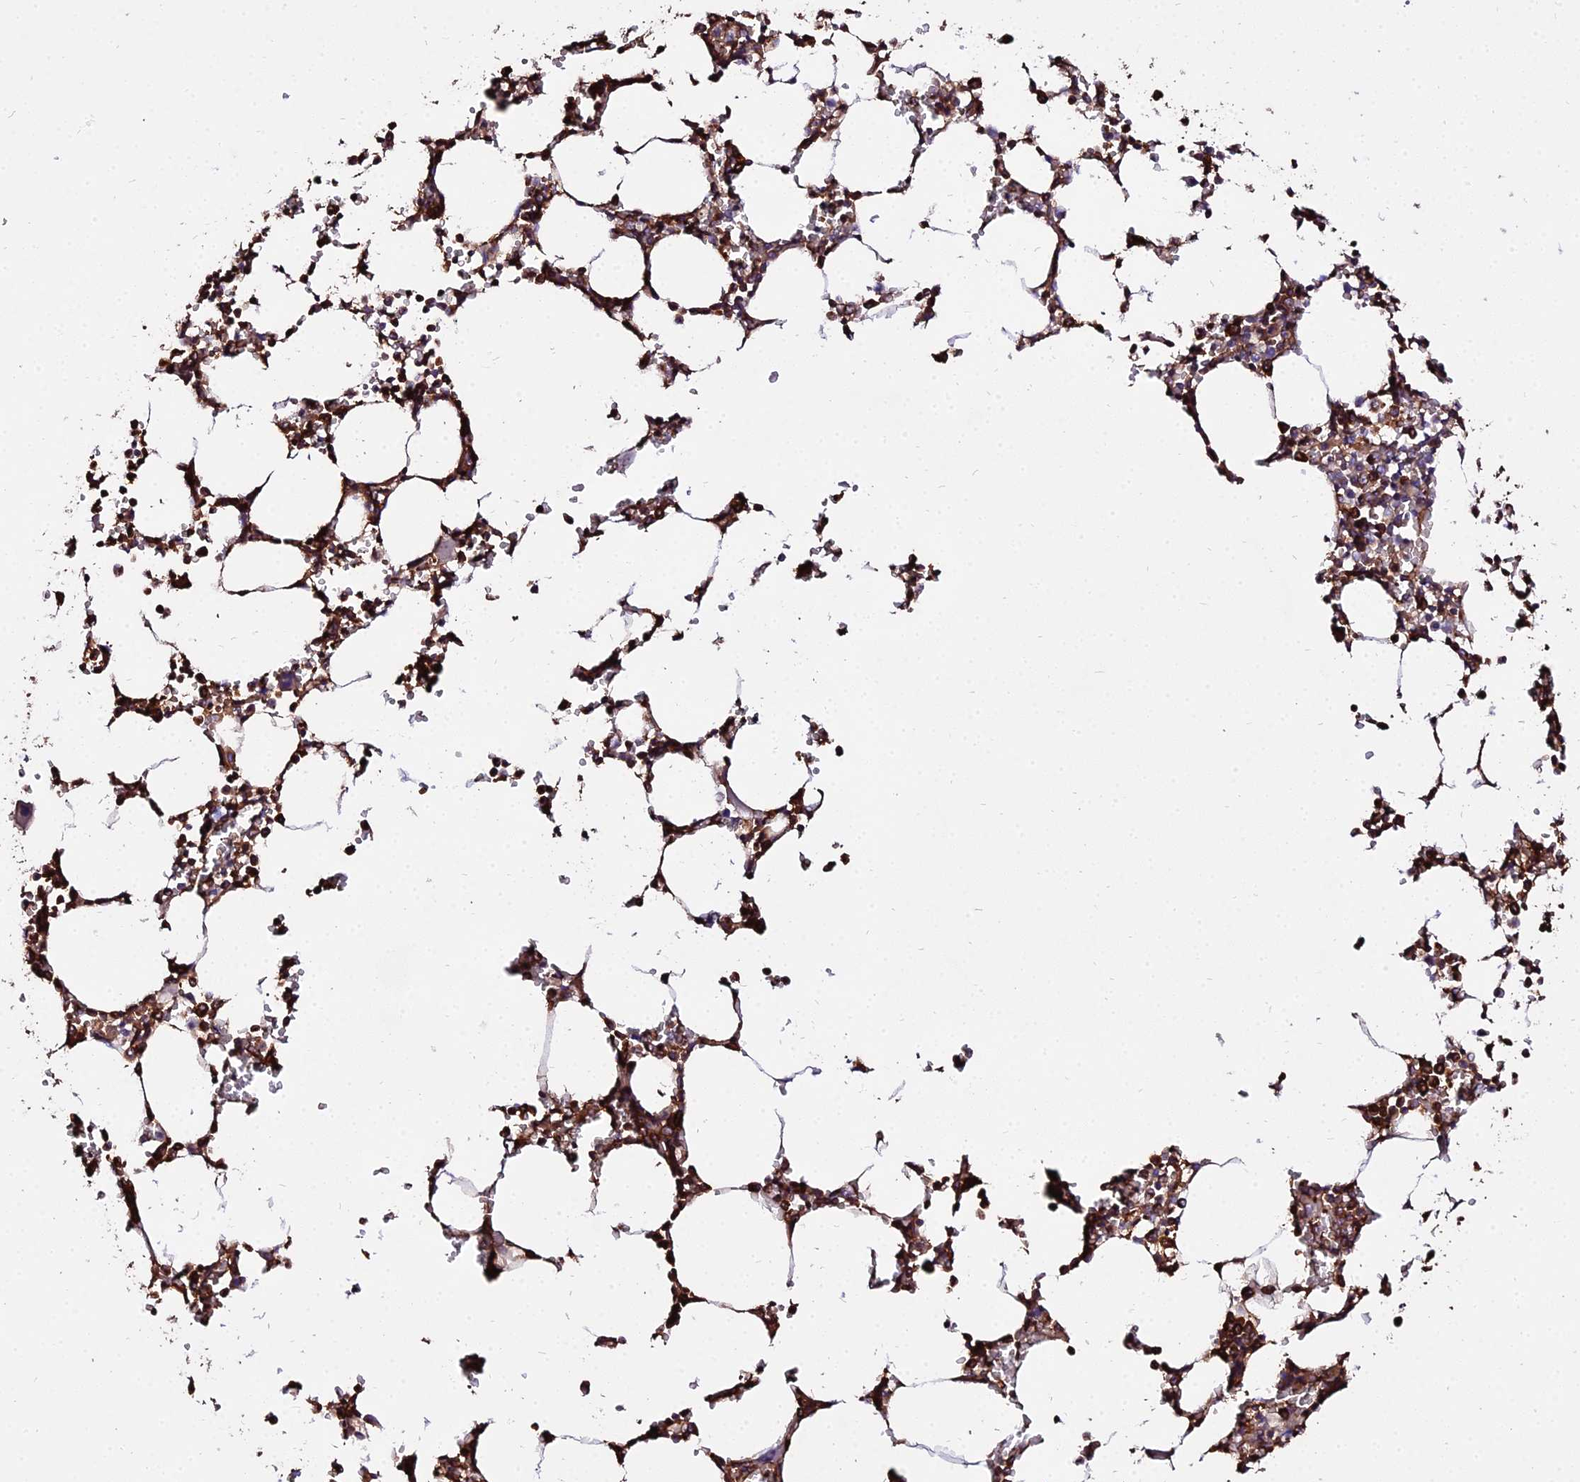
{"staining": {"intensity": "strong", "quantity": ">75%", "location": "cytoplasmic/membranous"}, "tissue": "bone marrow", "cell_type": "Hematopoietic cells", "image_type": "normal", "snomed": [{"axis": "morphology", "description": "Normal tissue, NOS"}, {"axis": "topography", "description": "Bone marrow"}], "caption": "An IHC image of unremarkable tissue is shown. Protein staining in brown highlights strong cytoplasmic/membranous positivity in bone marrow within hematopoietic cells. (DAB (3,3'-diaminobenzidine) IHC with brightfield microscopy, high magnification).", "gene": "TUBA1A", "patient": {"sex": "male", "age": 64}}